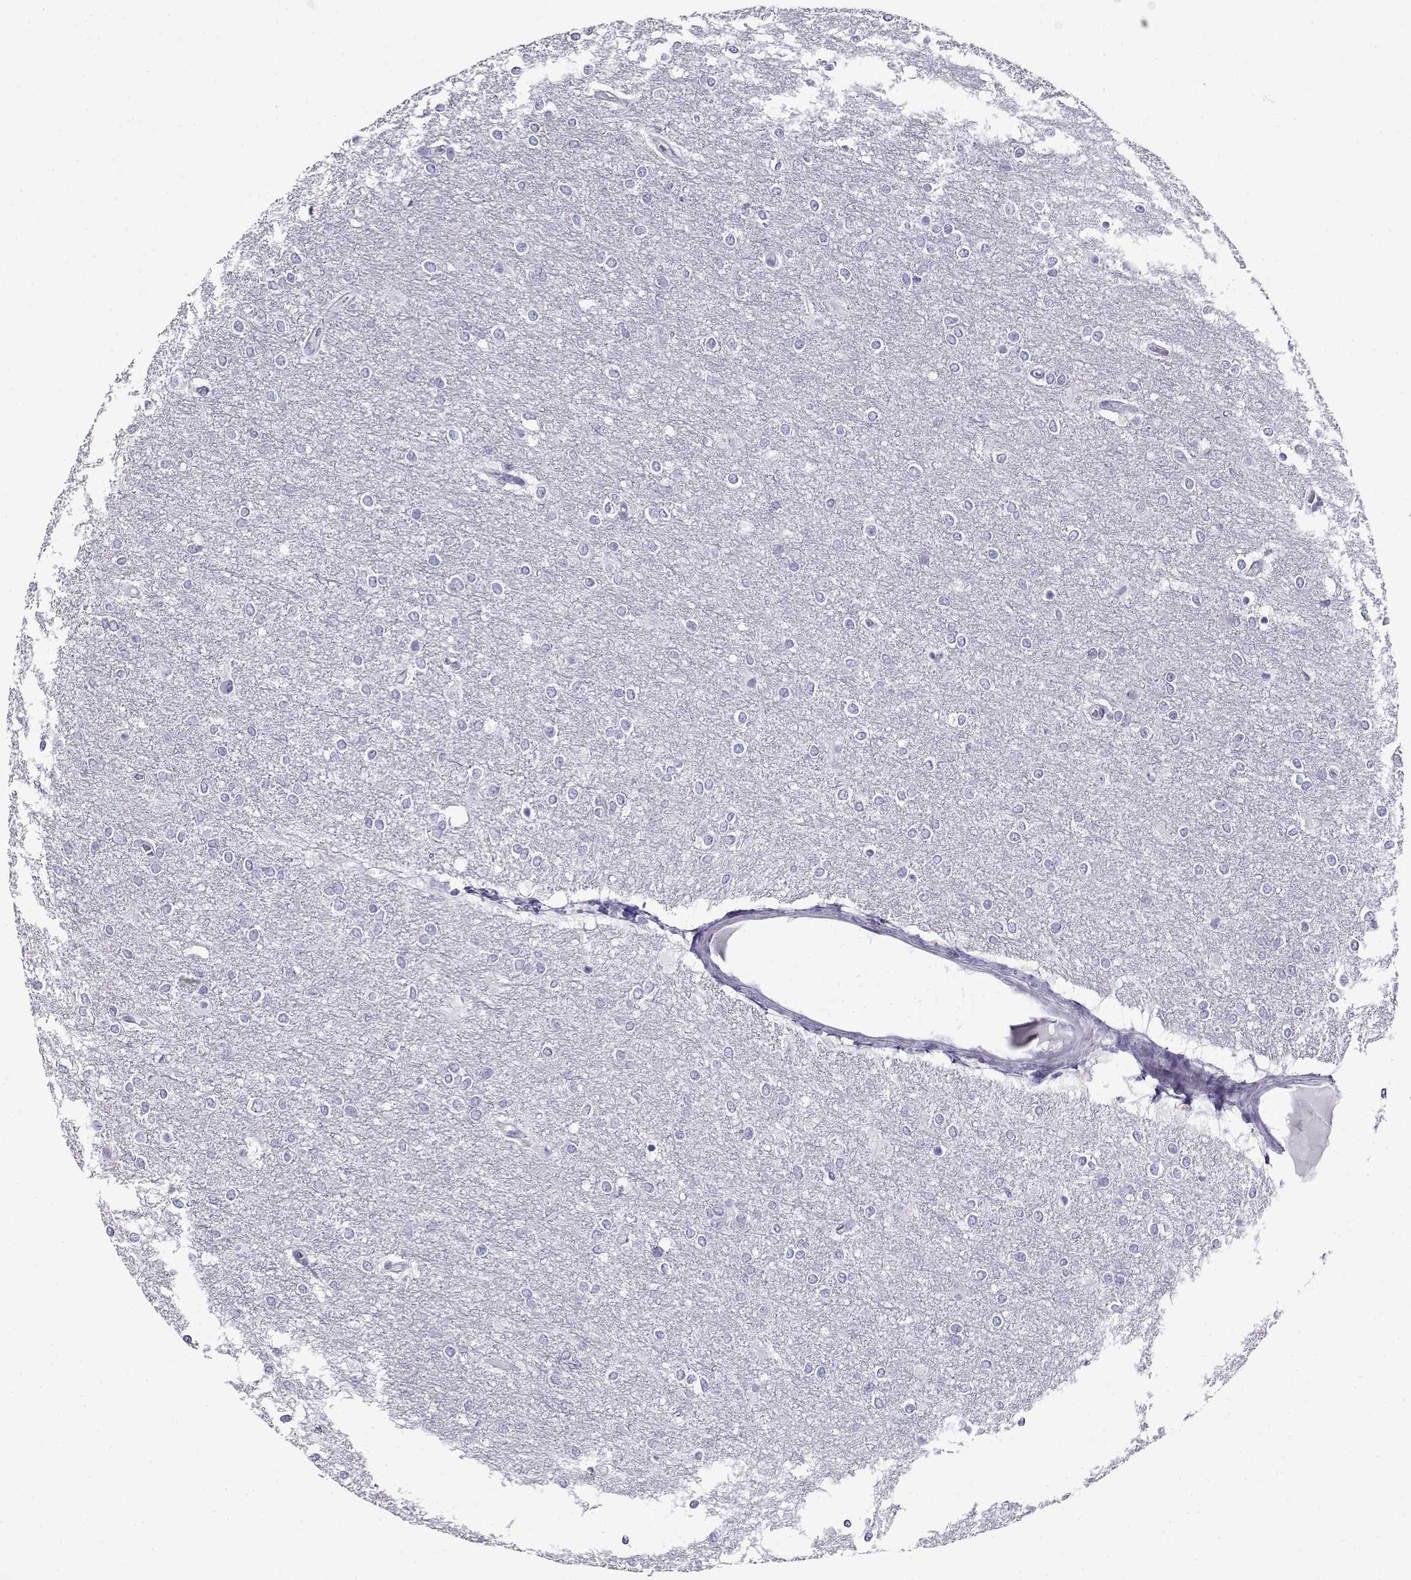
{"staining": {"intensity": "negative", "quantity": "none", "location": "none"}, "tissue": "glioma", "cell_type": "Tumor cells", "image_type": "cancer", "snomed": [{"axis": "morphology", "description": "Glioma, malignant, High grade"}, {"axis": "topography", "description": "Brain"}], "caption": "This micrograph is of malignant glioma (high-grade) stained with immunohistochemistry to label a protein in brown with the nuclei are counter-stained blue. There is no positivity in tumor cells.", "gene": "CABS1", "patient": {"sex": "female", "age": 61}}